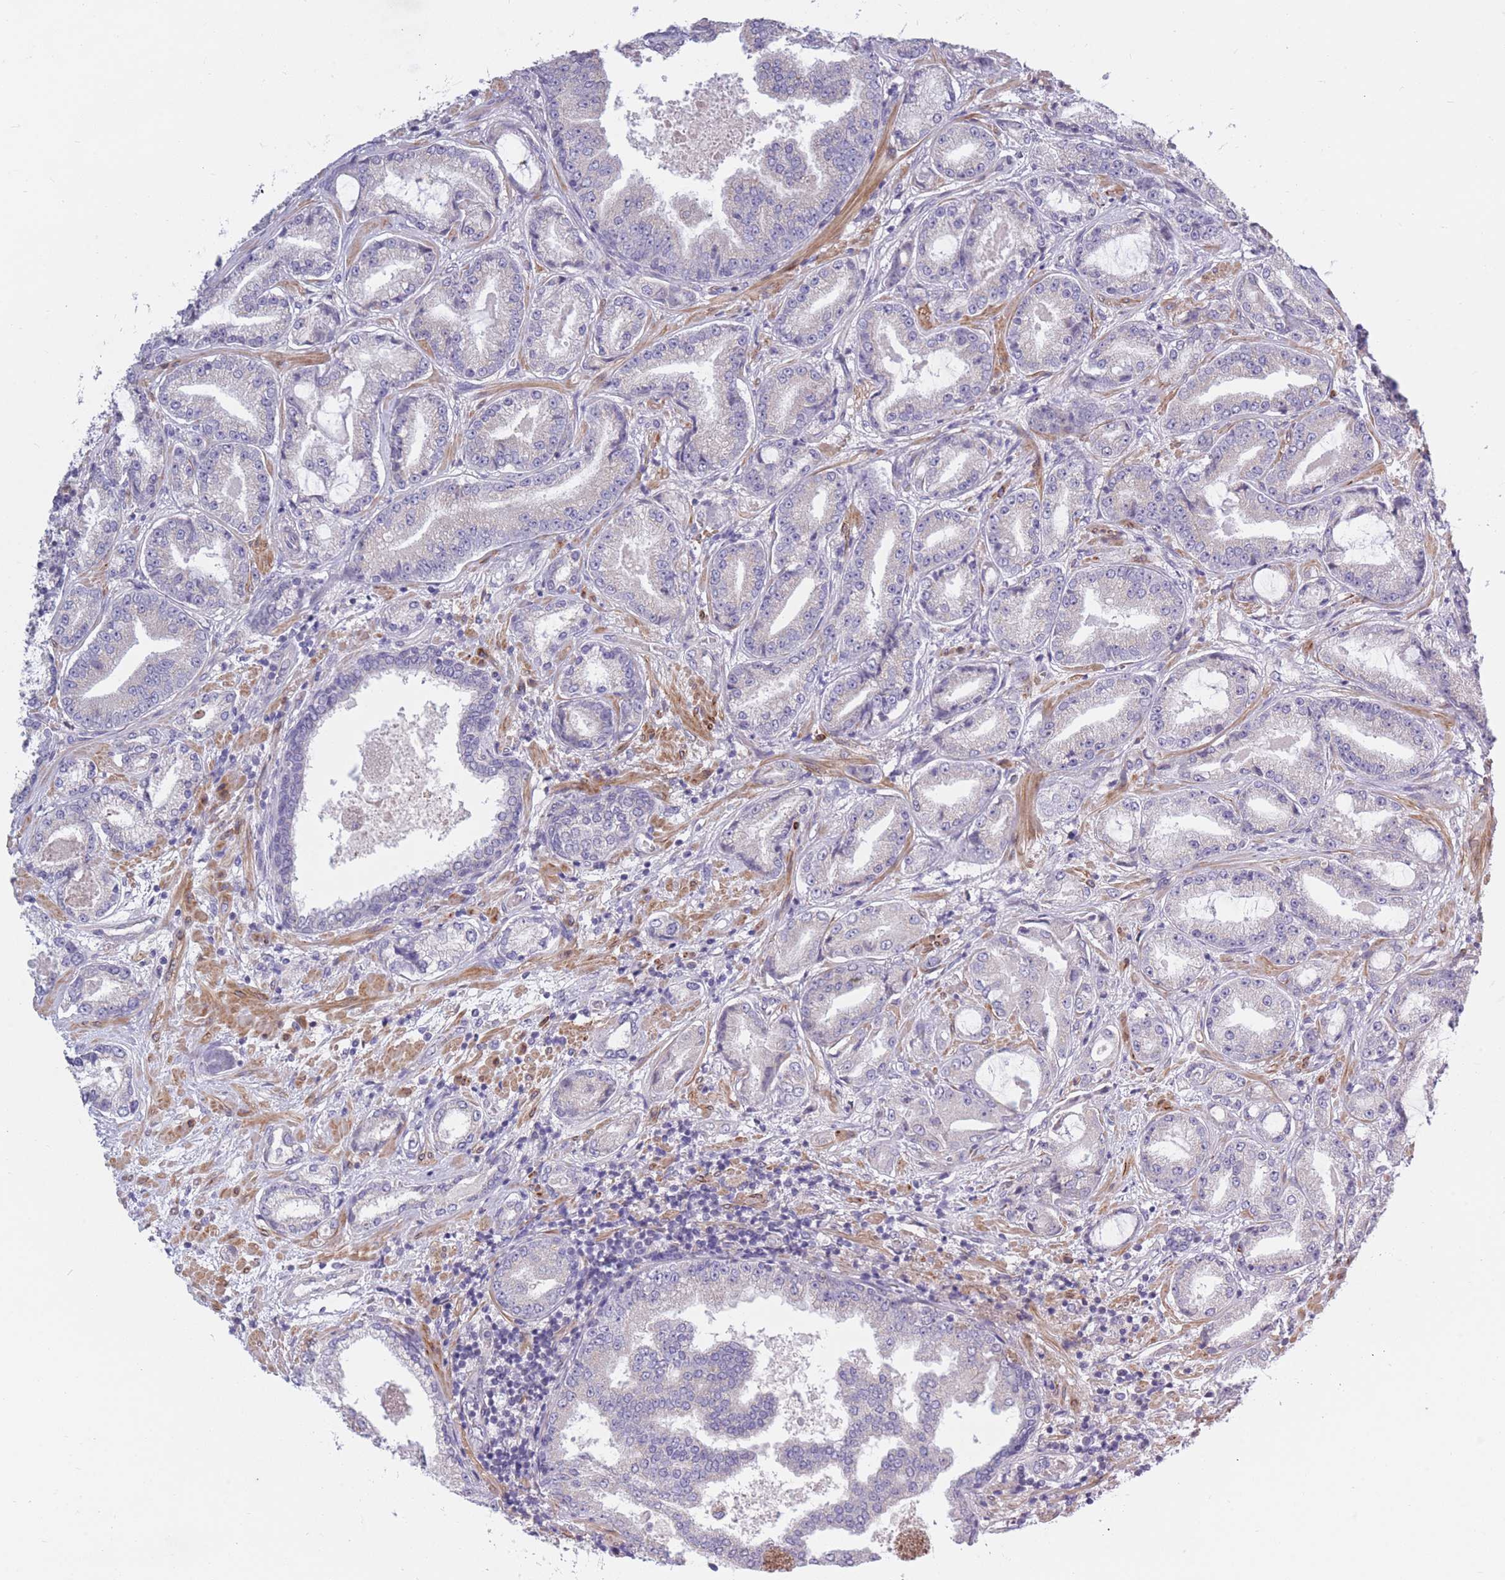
{"staining": {"intensity": "negative", "quantity": "none", "location": "none"}, "tissue": "prostate cancer", "cell_type": "Tumor cells", "image_type": "cancer", "snomed": [{"axis": "morphology", "description": "Adenocarcinoma, High grade"}, {"axis": "topography", "description": "Prostate"}], "caption": "A histopathology image of prostate cancer stained for a protein shows no brown staining in tumor cells.", "gene": "CCNQ", "patient": {"sex": "male", "age": 68}}